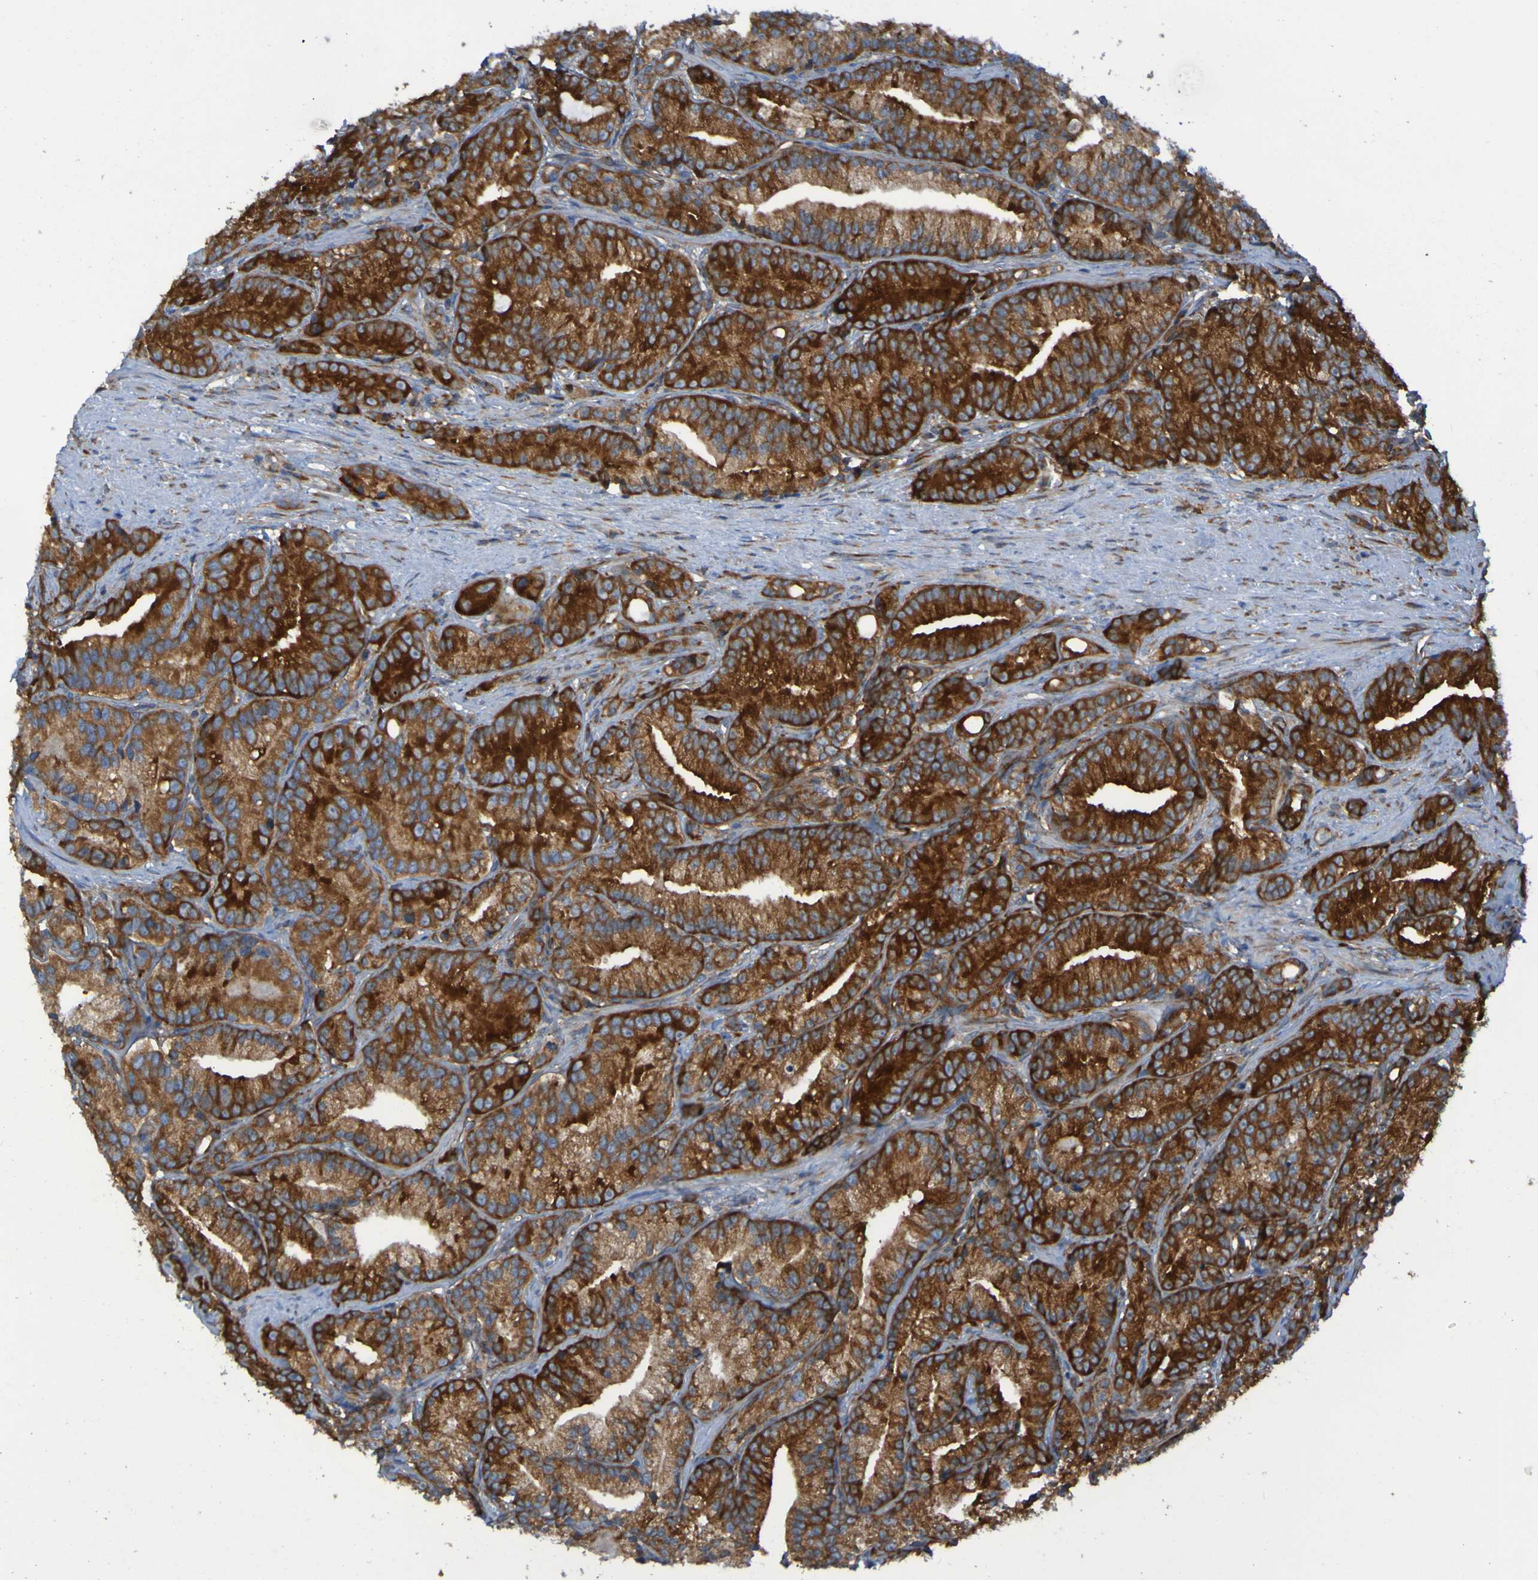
{"staining": {"intensity": "strong", "quantity": ">75%", "location": "cytoplasmic/membranous"}, "tissue": "prostate cancer", "cell_type": "Tumor cells", "image_type": "cancer", "snomed": [{"axis": "morphology", "description": "Adenocarcinoma, Low grade"}, {"axis": "topography", "description": "Prostate"}], "caption": "Brown immunohistochemical staining in prostate cancer (low-grade adenocarcinoma) demonstrates strong cytoplasmic/membranous positivity in about >75% of tumor cells.", "gene": "RPL10", "patient": {"sex": "male", "age": 89}}